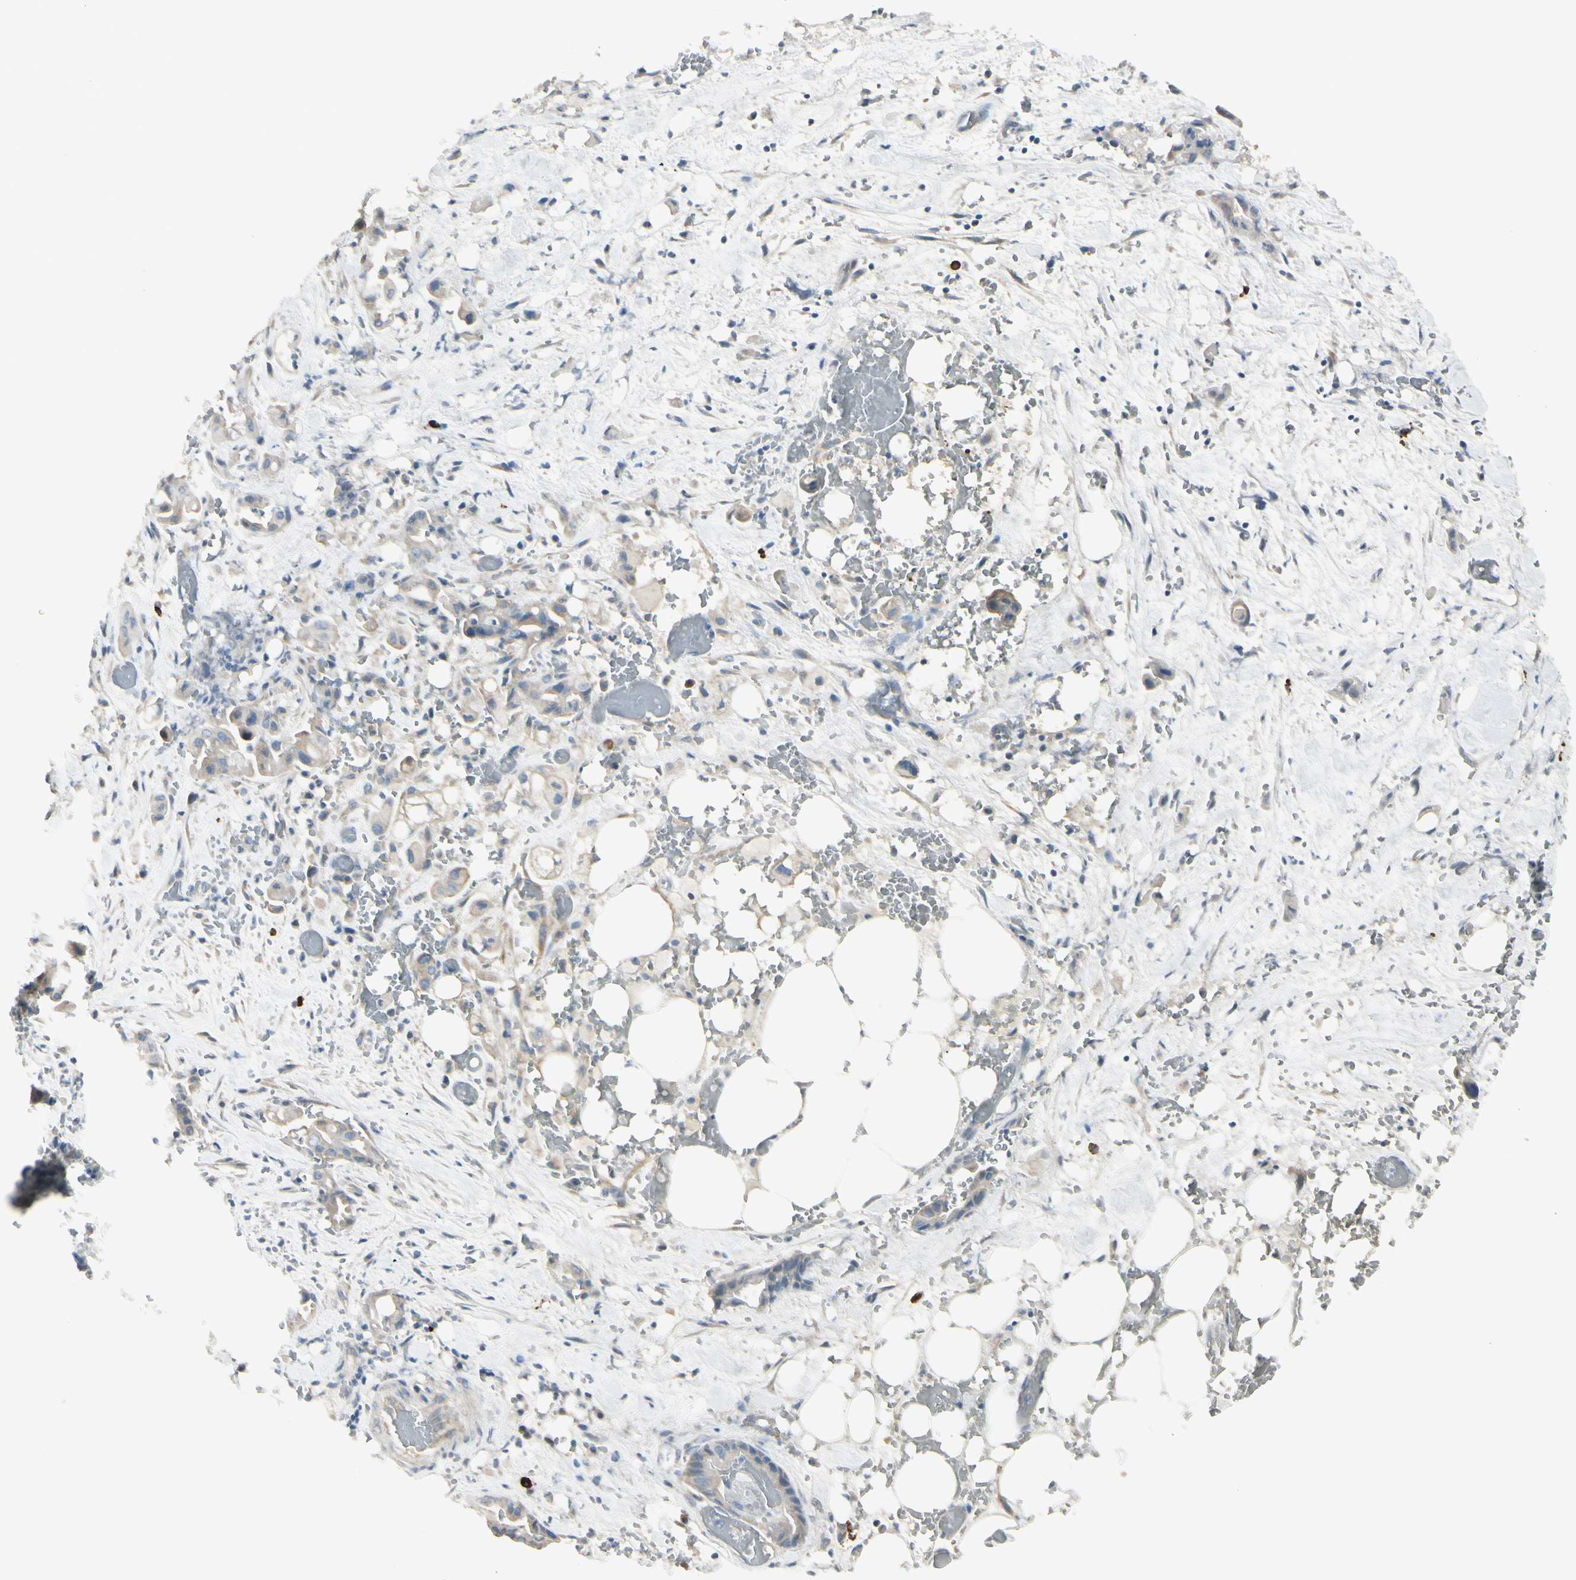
{"staining": {"intensity": "weak", "quantity": "25%-75%", "location": "cytoplasmic/membranous"}, "tissue": "liver cancer", "cell_type": "Tumor cells", "image_type": "cancer", "snomed": [{"axis": "morphology", "description": "Cholangiocarcinoma"}, {"axis": "topography", "description": "Liver"}], "caption": "IHC photomicrograph of neoplastic tissue: liver cancer stained using IHC demonstrates low levels of weak protein expression localized specifically in the cytoplasmic/membranous of tumor cells, appearing as a cytoplasmic/membranous brown color.", "gene": "MAPRE3", "patient": {"sex": "female", "age": 68}}